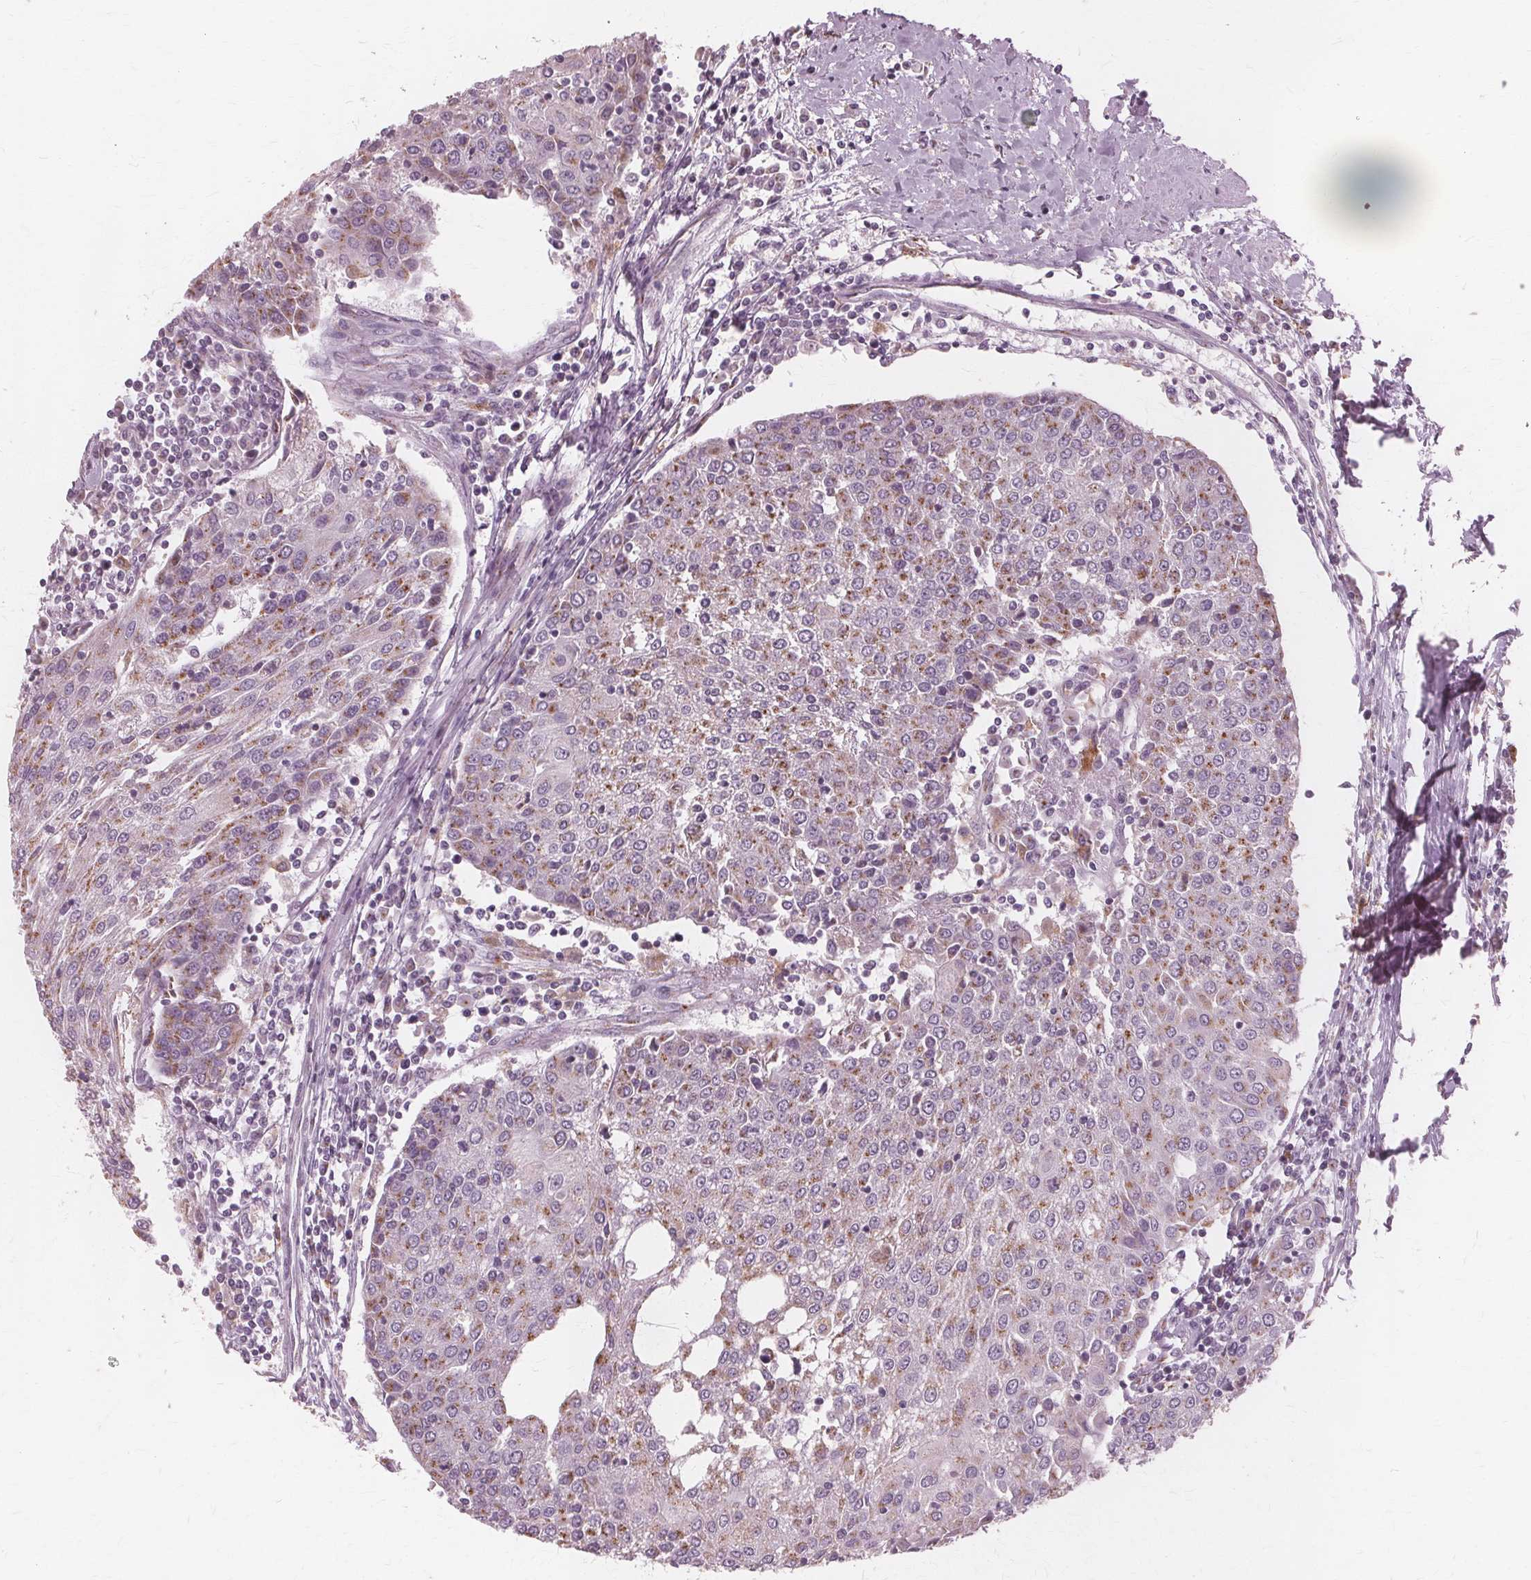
{"staining": {"intensity": "moderate", "quantity": "25%-75%", "location": "cytoplasmic/membranous"}, "tissue": "urothelial cancer", "cell_type": "Tumor cells", "image_type": "cancer", "snomed": [{"axis": "morphology", "description": "Urothelial carcinoma, High grade"}, {"axis": "topography", "description": "Urinary bladder"}], "caption": "The histopathology image shows immunohistochemical staining of high-grade urothelial carcinoma. There is moderate cytoplasmic/membranous expression is identified in about 25%-75% of tumor cells. The protein of interest is stained brown, and the nuclei are stained in blue (DAB (3,3'-diaminobenzidine) IHC with brightfield microscopy, high magnification).", "gene": "DNASE2", "patient": {"sex": "female", "age": 85}}